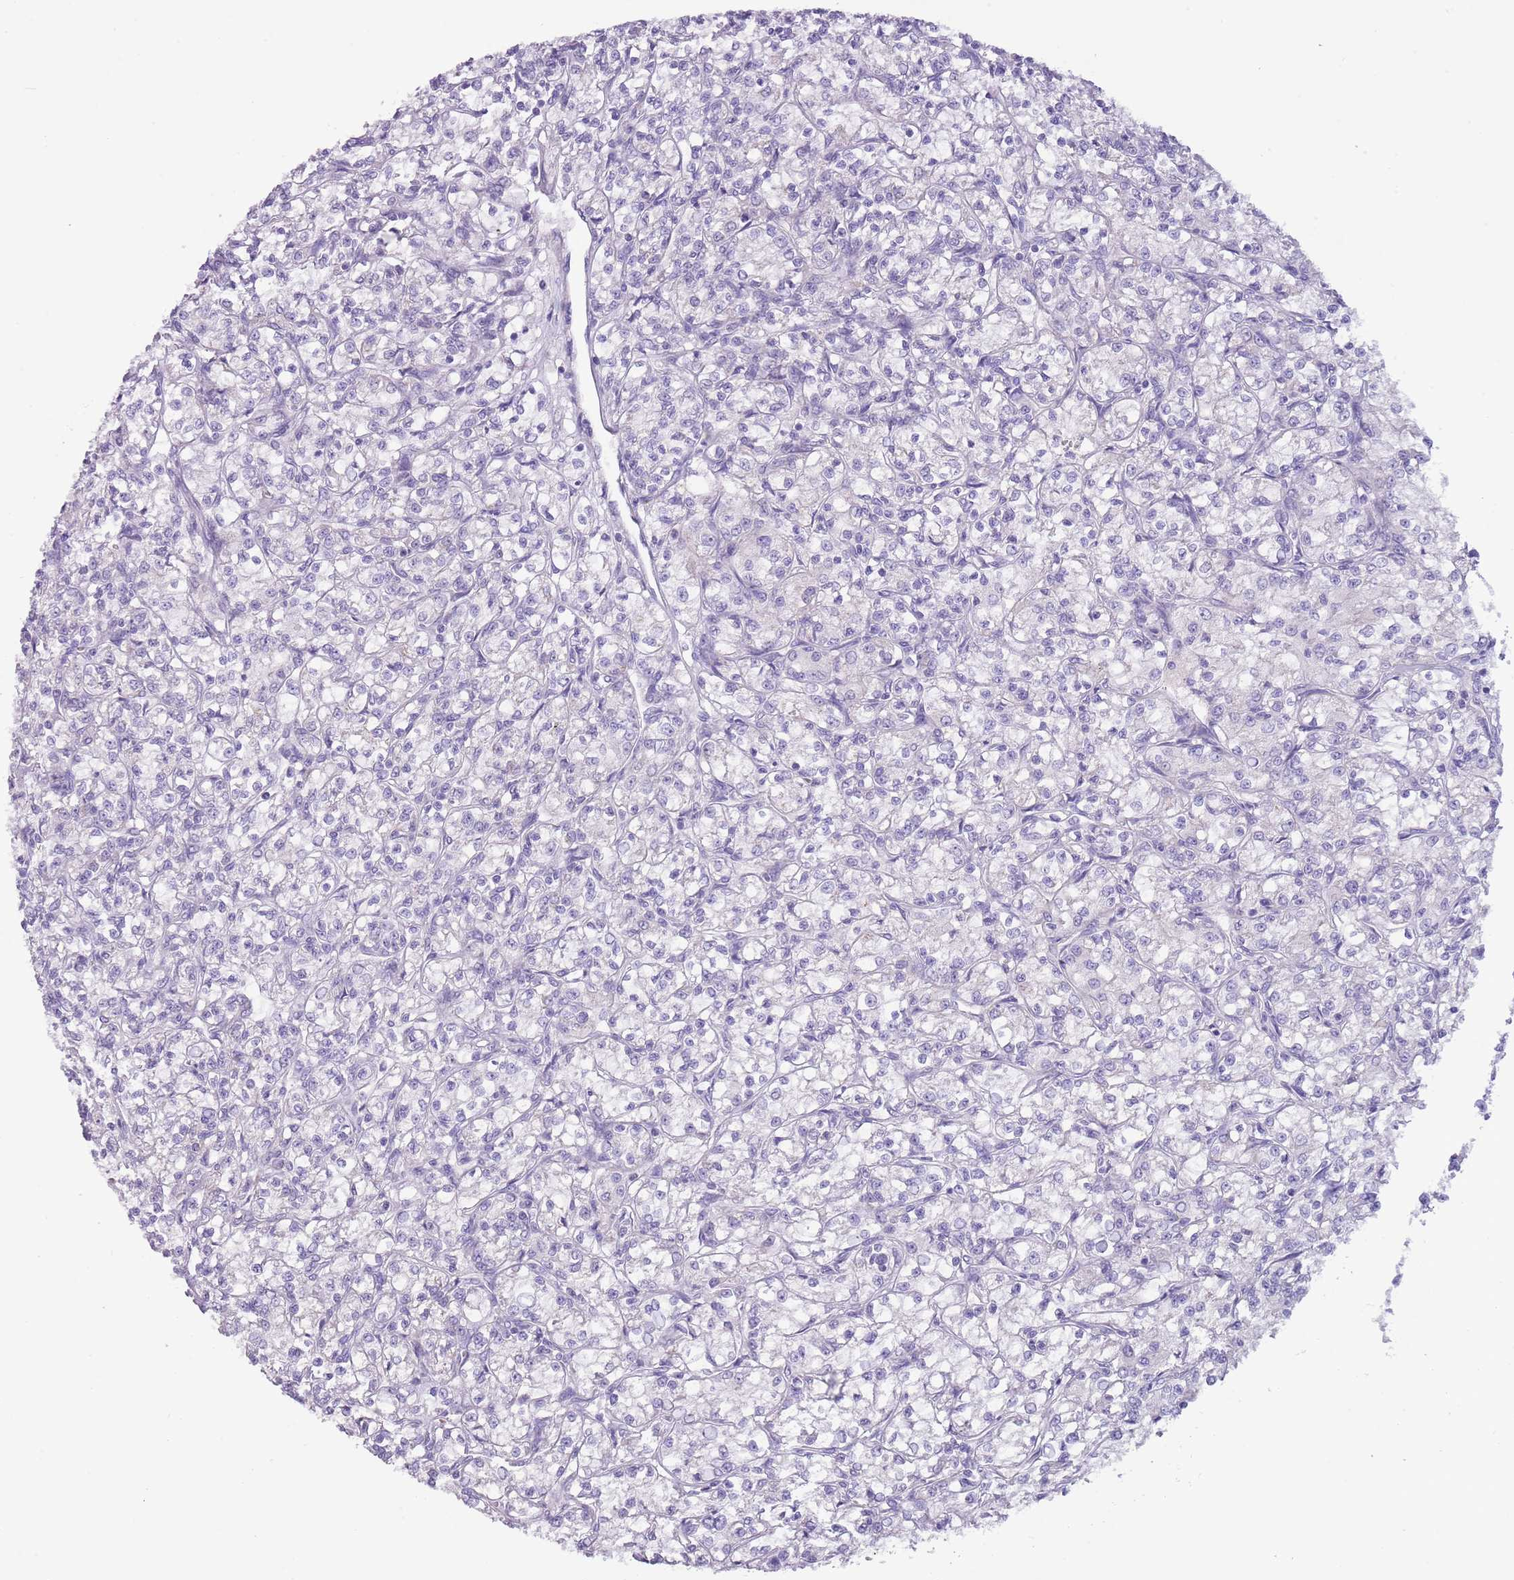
{"staining": {"intensity": "negative", "quantity": "none", "location": "none"}, "tissue": "renal cancer", "cell_type": "Tumor cells", "image_type": "cancer", "snomed": [{"axis": "morphology", "description": "Adenocarcinoma, NOS"}, {"axis": "topography", "description": "Kidney"}], "caption": "Immunohistochemistry (IHC) photomicrograph of renal adenocarcinoma stained for a protein (brown), which displays no positivity in tumor cells.", "gene": "NBPF6", "patient": {"sex": "female", "age": 59}}